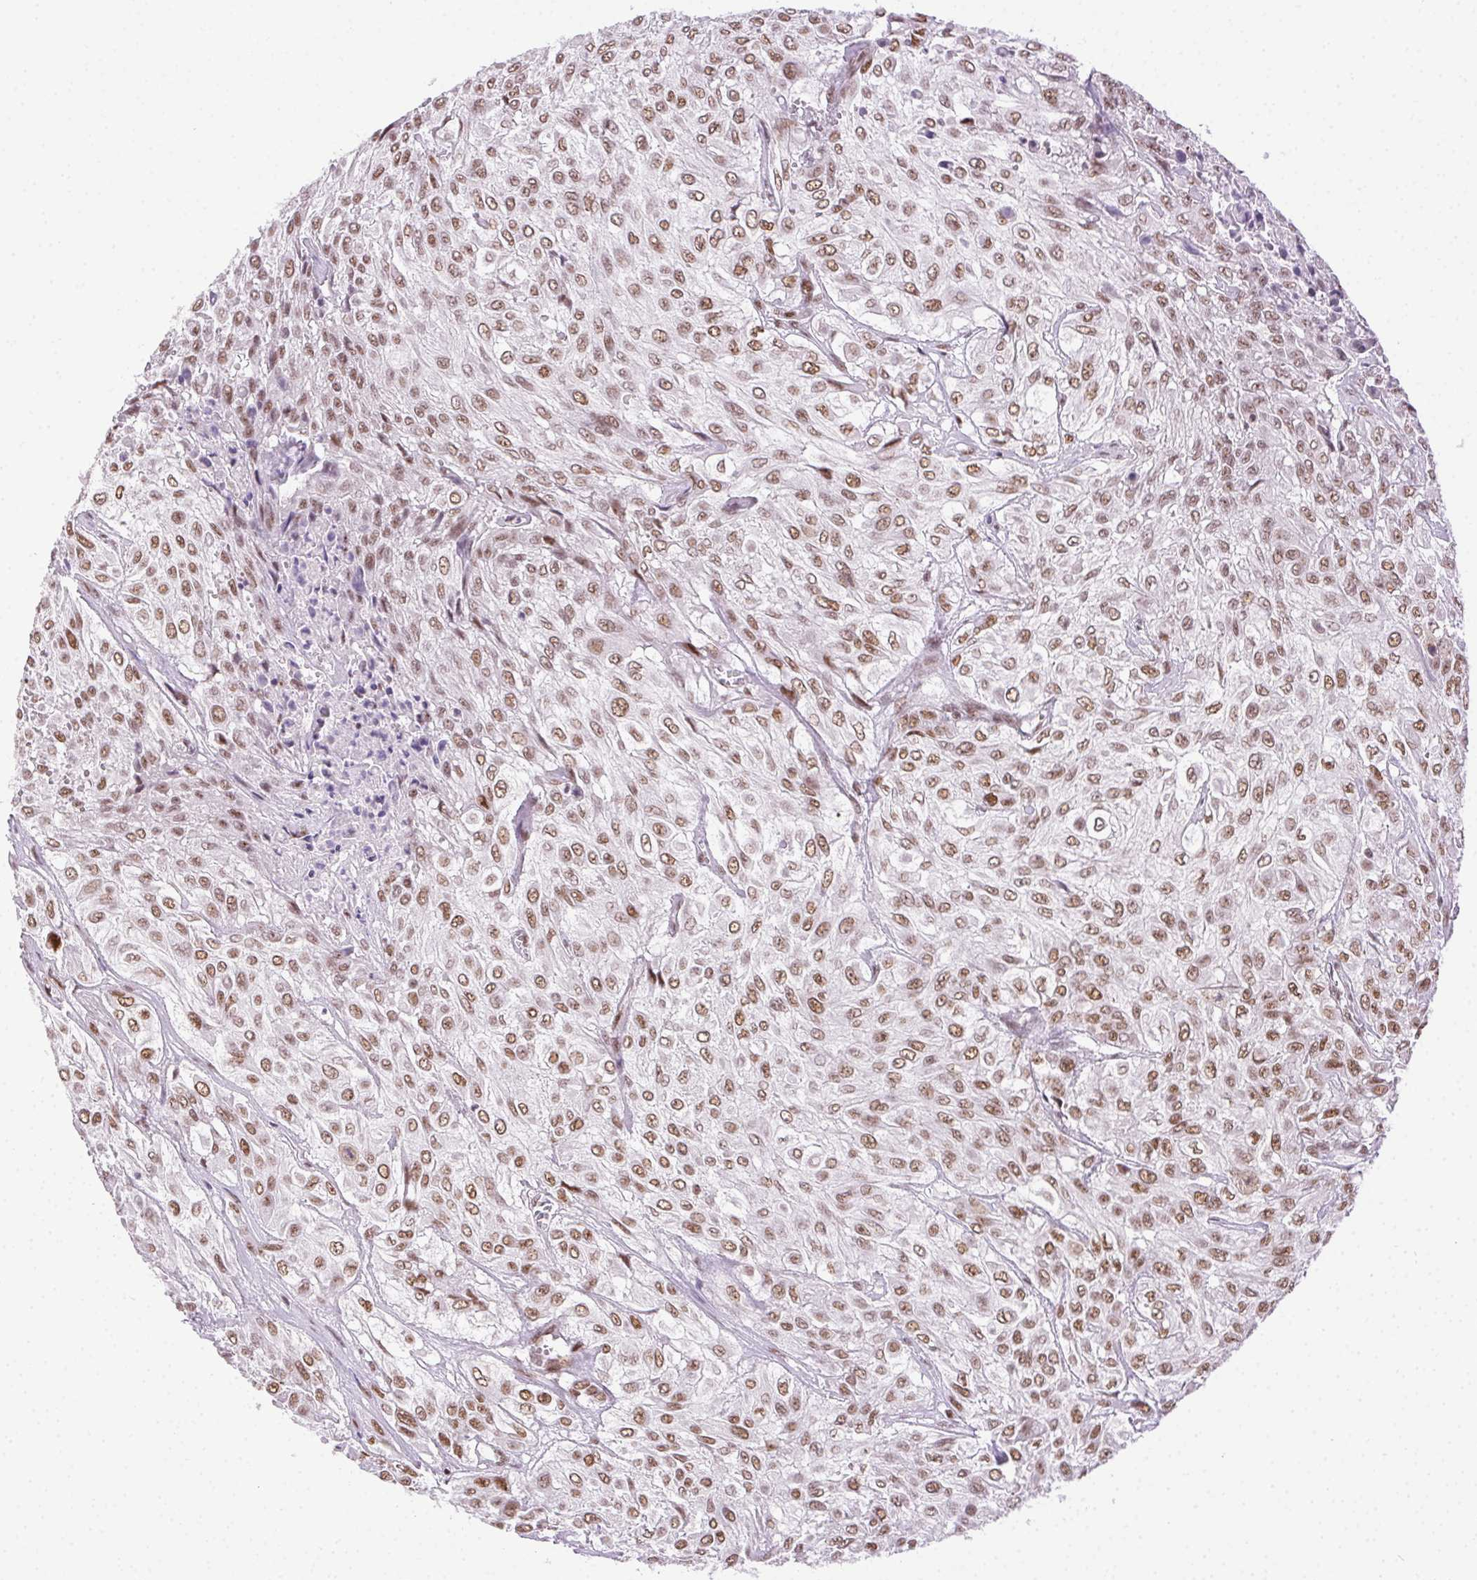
{"staining": {"intensity": "moderate", "quantity": ">75%", "location": "nuclear"}, "tissue": "urothelial cancer", "cell_type": "Tumor cells", "image_type": "cancer", "snomed": [{"axis": "morphology", "description": "Urothelial carcinoma, High grade"}, {"axis": "topography", "description": "Urinary bladder"}], "caption": "High-grade urothelial carcinoma stained for a protein (brown) reveals moderate nuclear positive positivity in about >75% of tumor cells.", "gene": "TRA2B", "patient": {"sex": "male", "age": 57}}